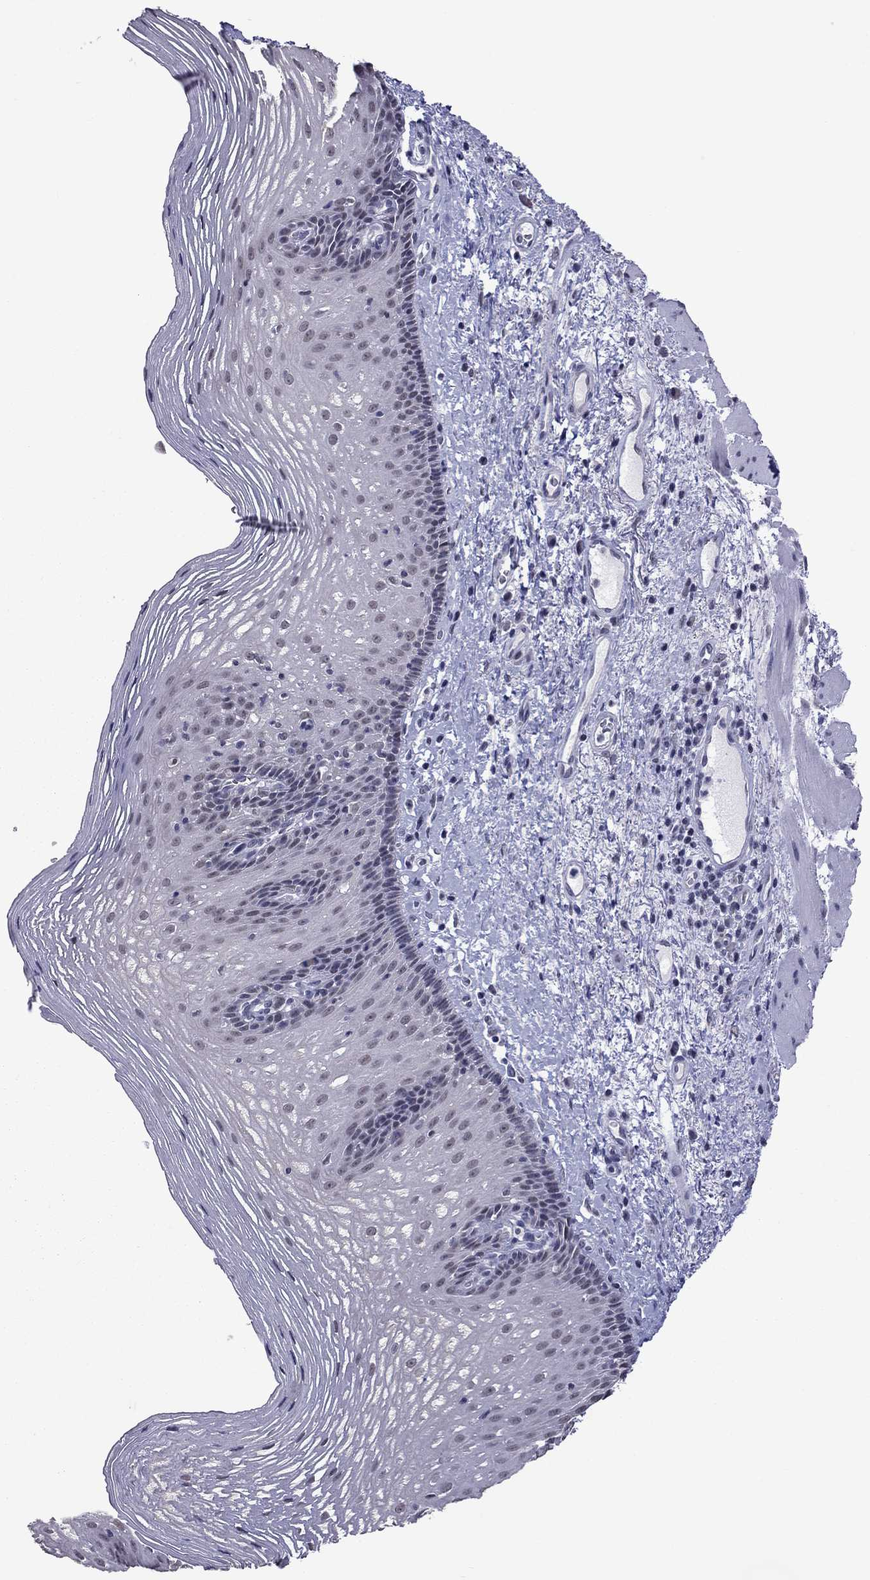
{"staining": {"intensity": "negative", "quantity": "none", "location": "none"}, "tissue": "esophagus", "cell_type": "Squamous epithelial cells", "image_type": "normal", "snomed": [{"axis": "morphology", "description": "Normal tissue, NOS"}, {"axis": "topography", "description": "Esophagus"}], "caption": "Immunohistochemistry image of benign esophagus: human esophagus stained with DAB displays no significant protein positivity in squamous epithelial cells.", "gene": "PPP1R3A", "patient": {"sex": "male", "age": 76}}